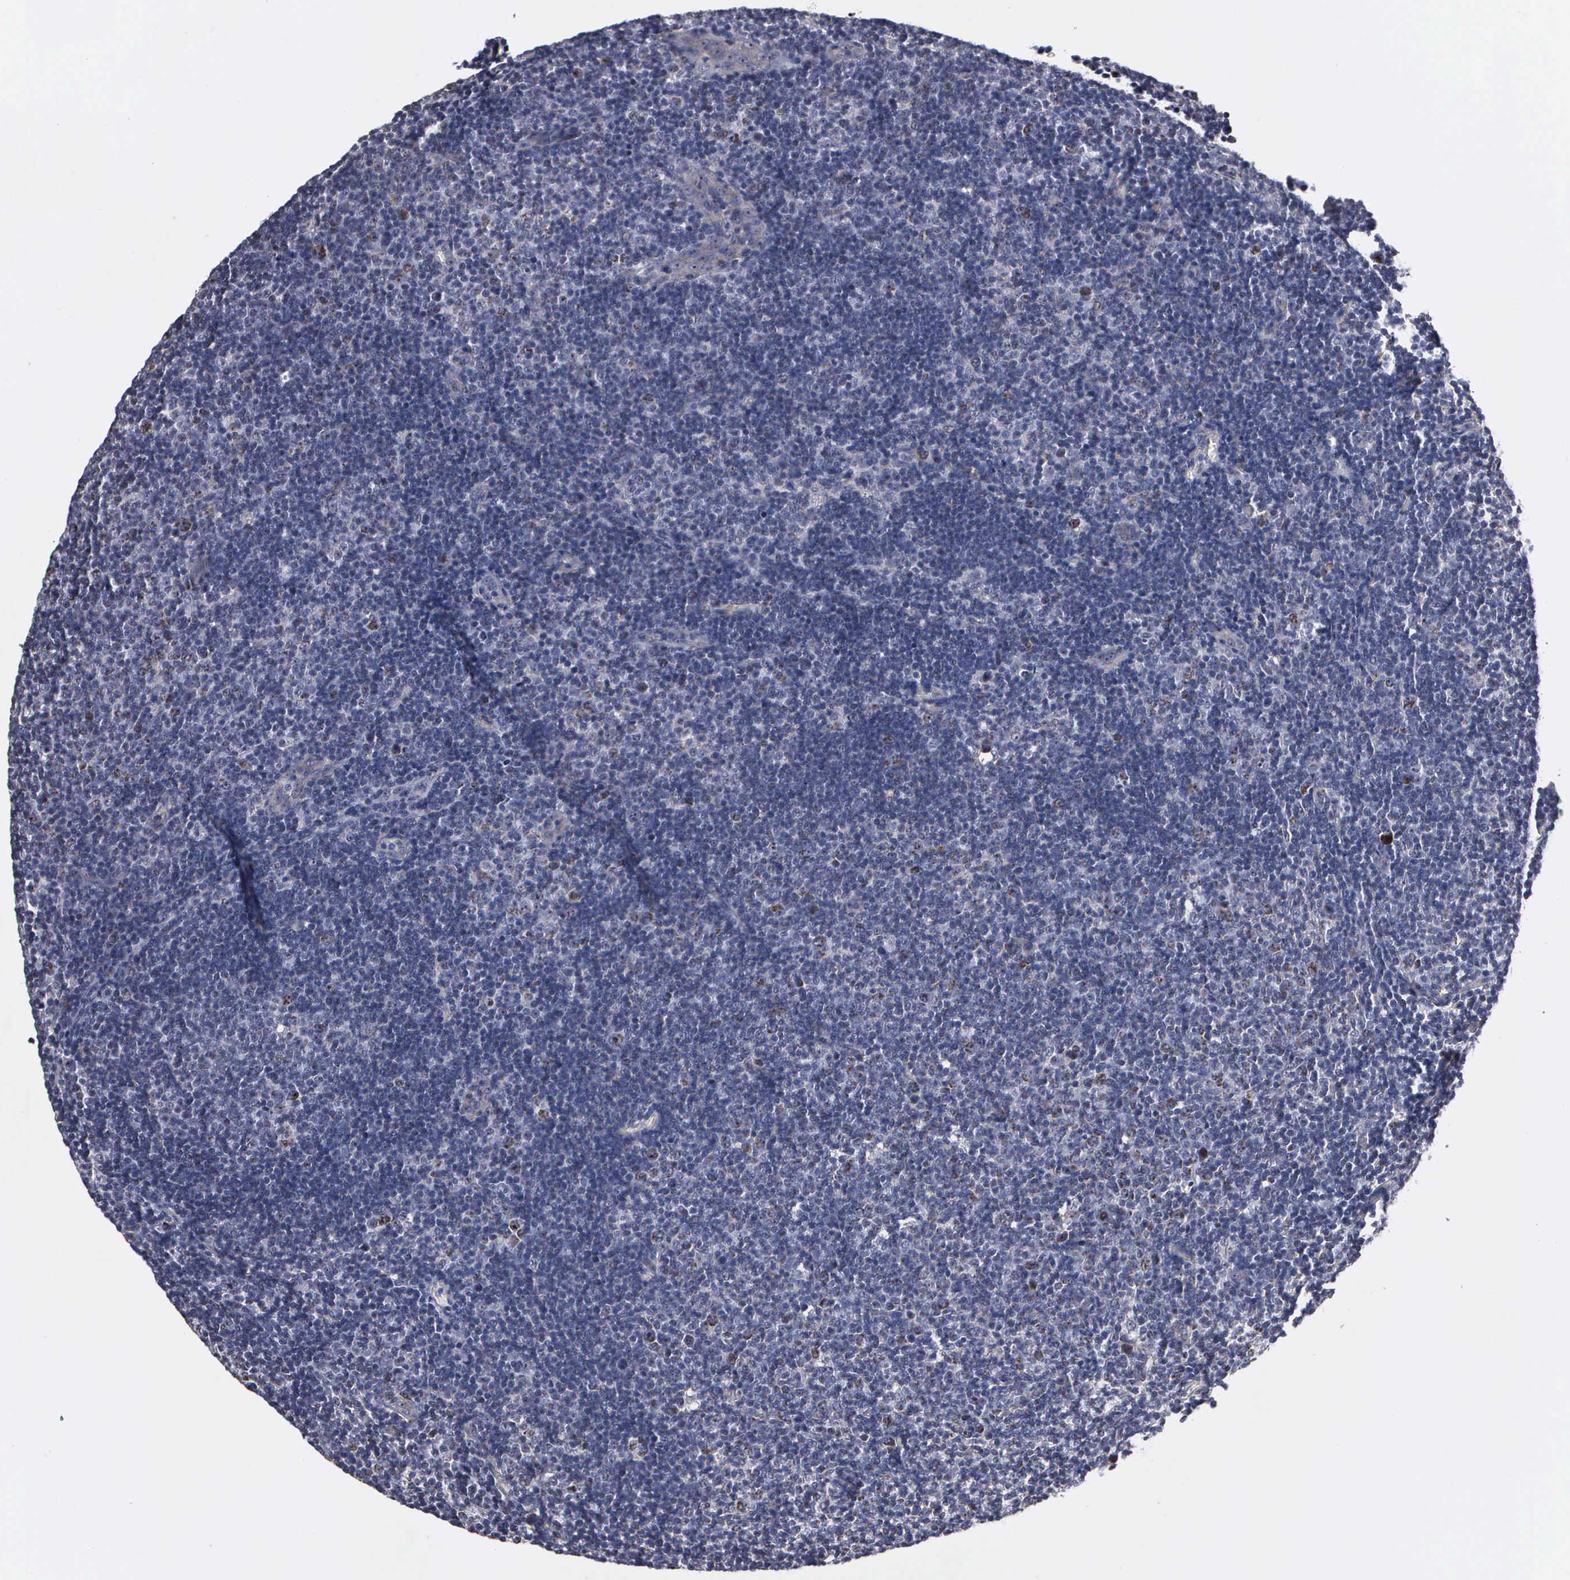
{"staining": {"intensity": "weak", "quantity": "<25%", "location": "cytoplasmic/membranous"}, "tissue": "lymphoma", "cell_type": "Tumor cells", "image_type": "cancer", "snomed": [{"axis": "morphology", "description": "Malignant lymphoma, non-Hodgkin's type, Low grade"}, {"axis": "topography", "description": "Lymph node"}], "caption": "High power microscopy image of an IHC photomicrograph of lymphoma, revealing no significant expression in tumor cells.", "gene": "NGDN", "patient": {"sex": "male", "age": 49}}